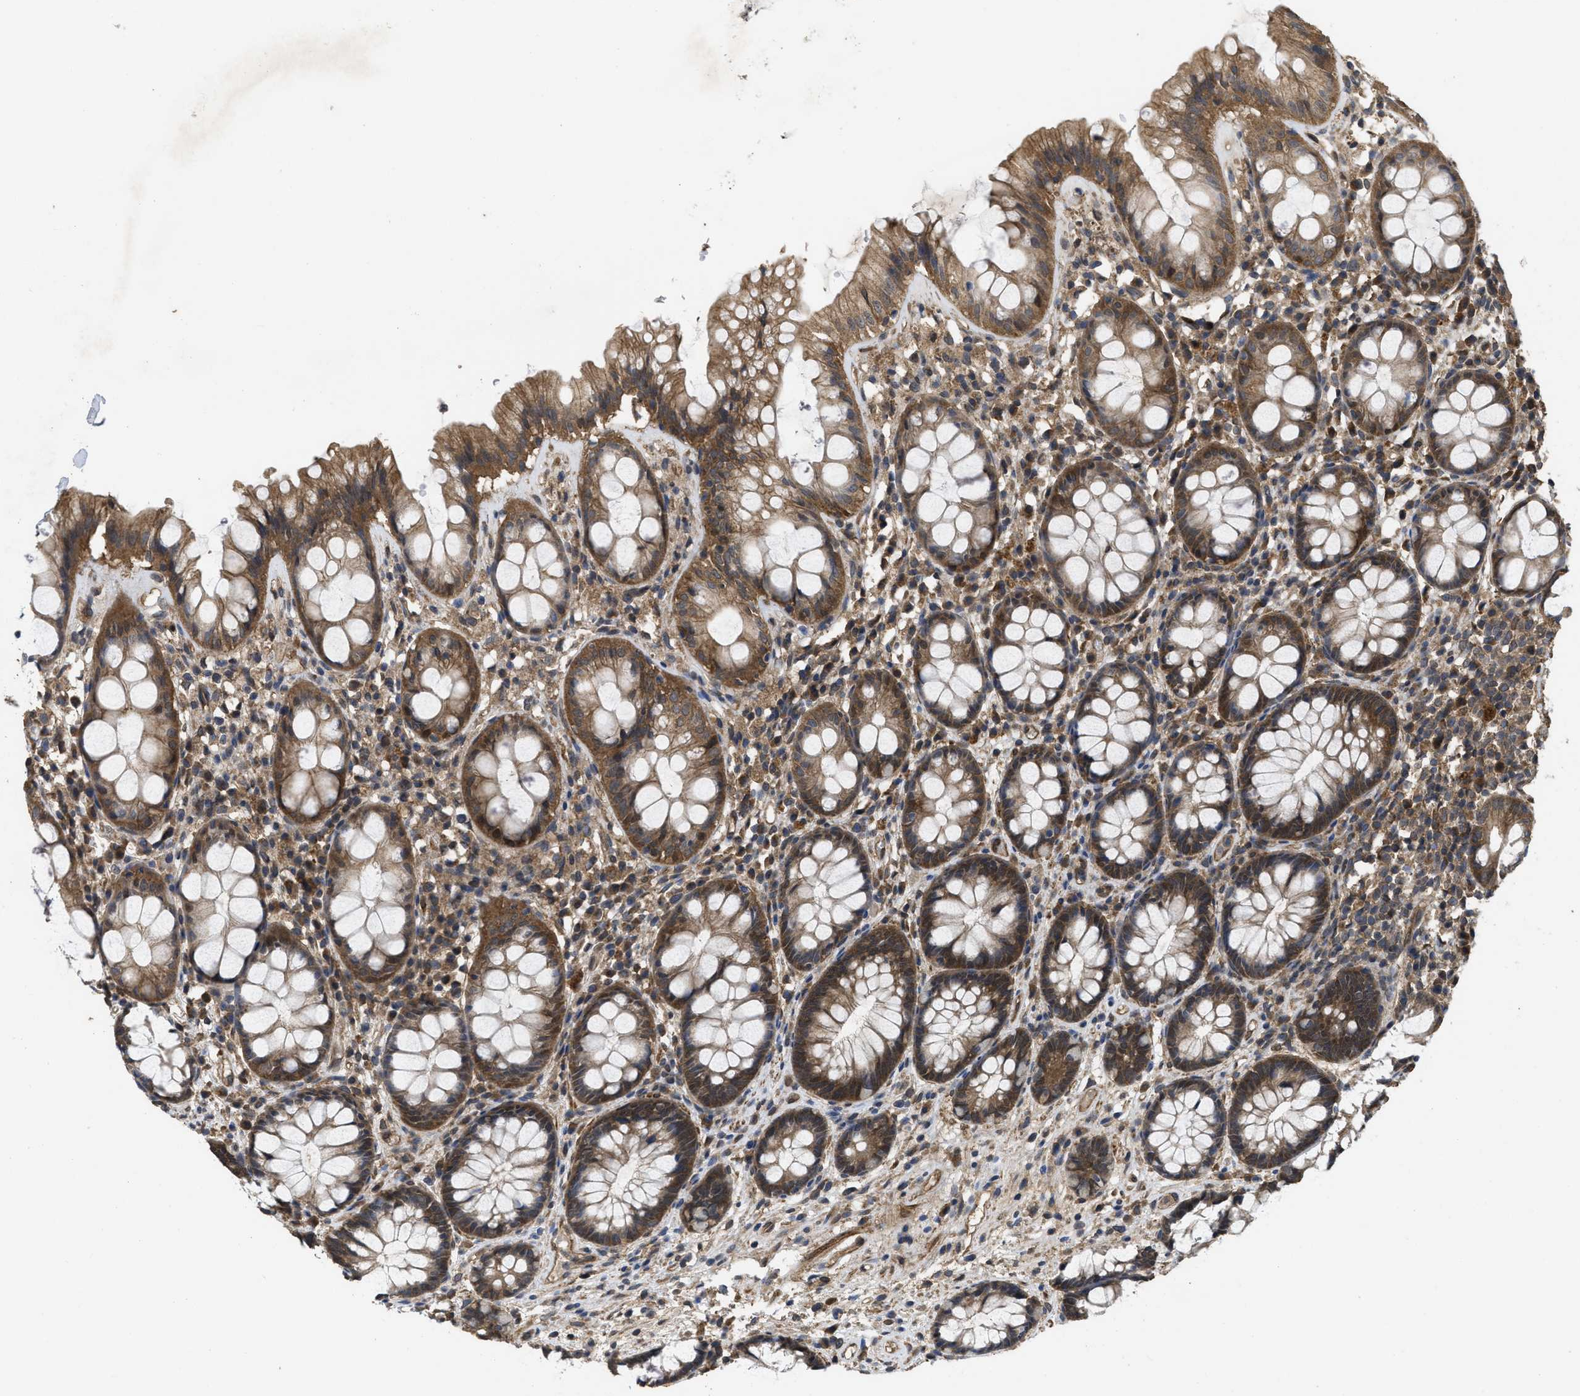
{"staining": {"intensity": "moderate", "quantity": ">75%", "location": "cytoplasmic/membranous"}, "tissue": "rectum", "cell_type": "Glandular cells", "image_type": "normal", "snomed": [{"axis": "morphology", "description": "Normal tissue, NOS"}, {"axis": "topography", "description": "Rectum"}], "caption": "Glandular cells exhibit moderate cytoplasmic/membranous positivity in about >75% of cells in unremarkable rectum. (DAB (3,3'-diaminobenzidine) IHC, brown staining for protein, blue staining for nuclei).", "gene": "FZD6", "patient": {"sex": "male", "age": 64}}